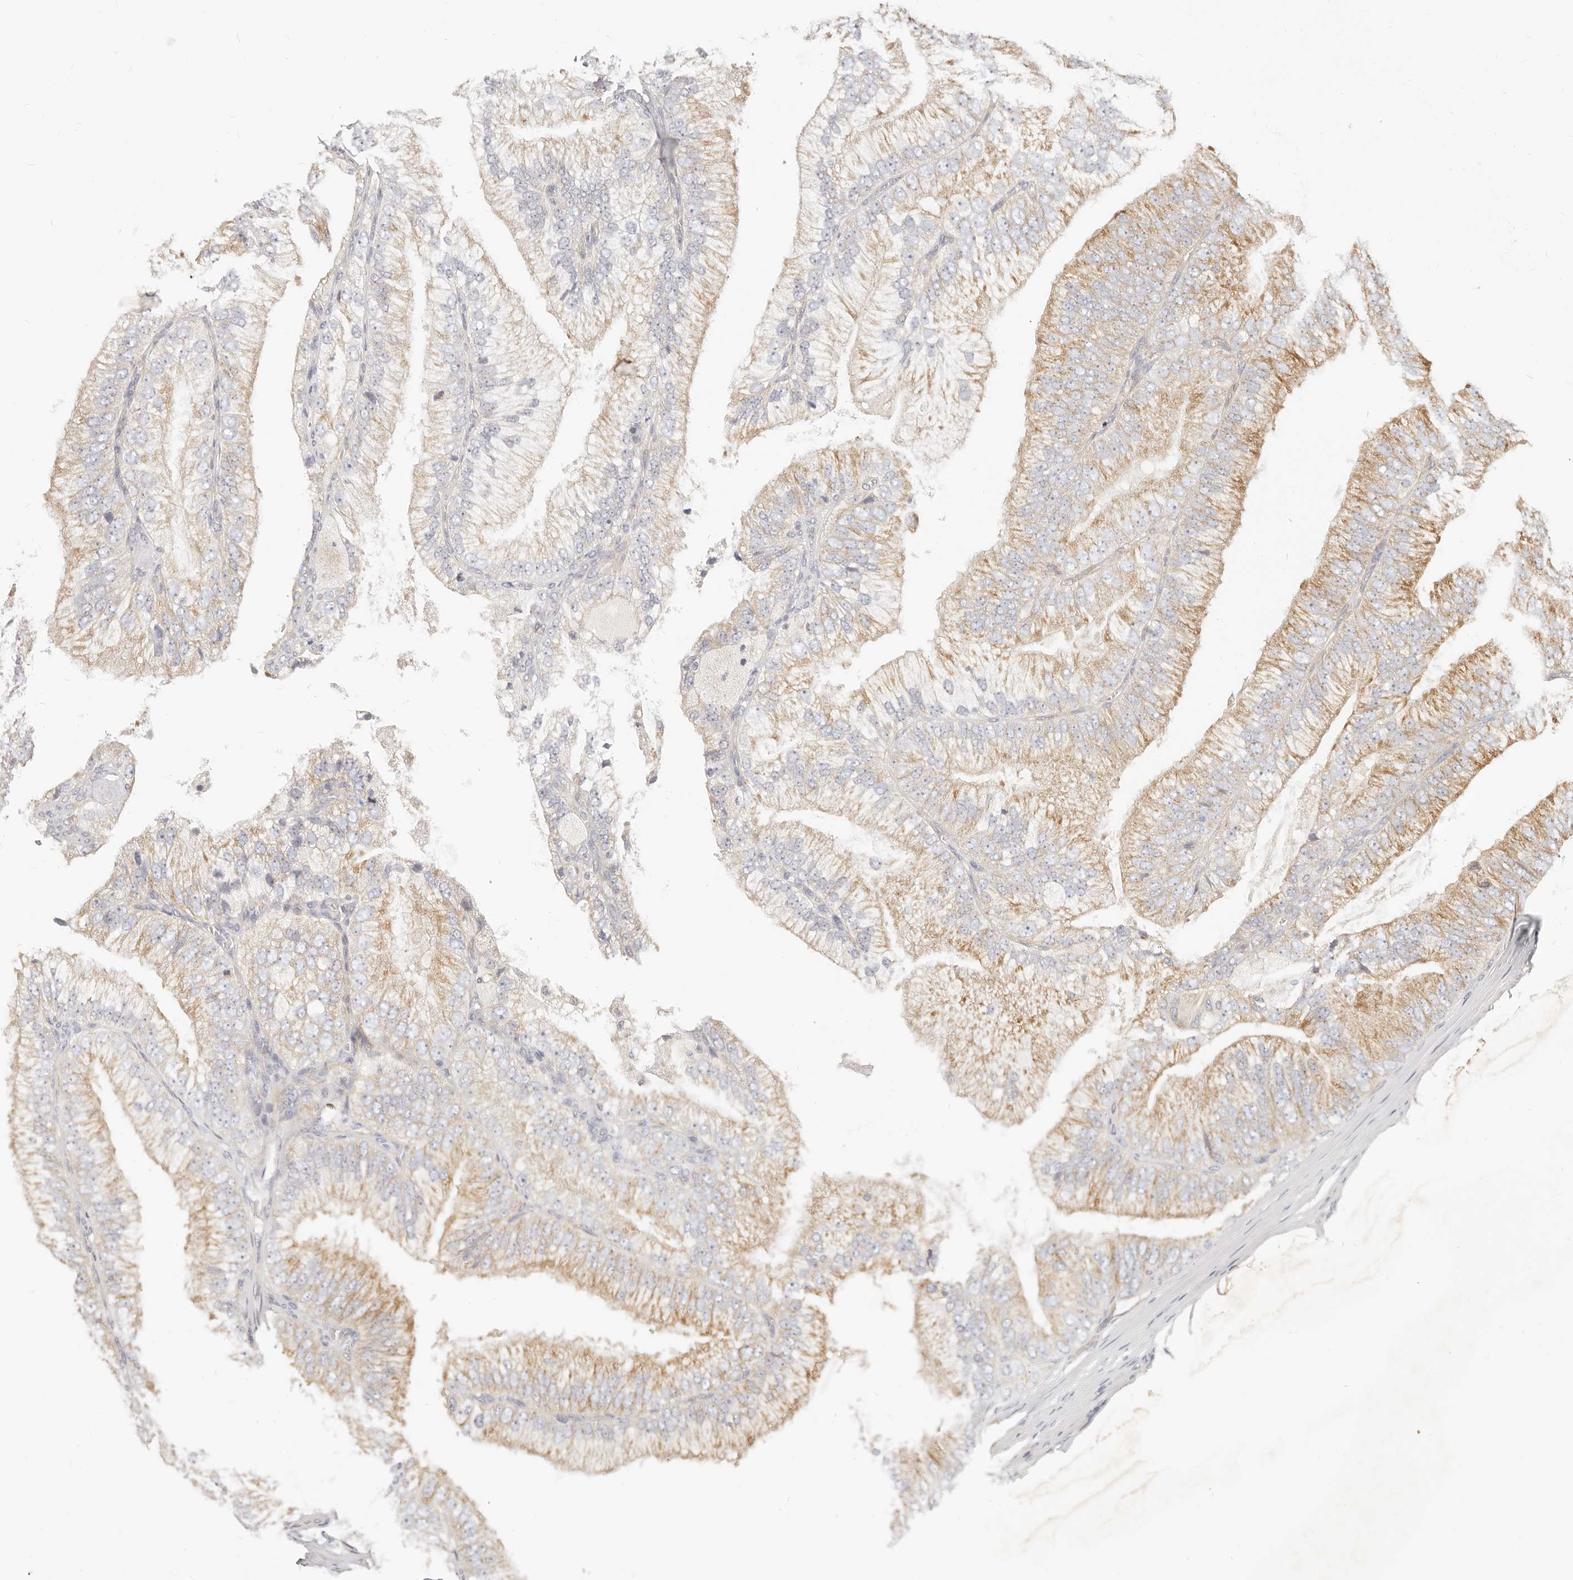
{"staining": {"intensity": "moderate", "quantity": "25%-75%", "location": "cytoplasmic/membranous"}, "tissue": "prostate cancer", "cell_type": "Tumor cells", "image_type": "cancer", "snomed": [{"axis": "morphology", "description": "Adenocarcinoma, High grade"}, {"axis": "topography", "description": "Prostate"}], "caption": "IHC of prostate high-grade adenocarcinoma demonstrates medium levels of moderate cytoplasmic/membranous positivity in about 25%-75% of tumor cells.", "gene": "DTNBP1", "patient": {"sex": "male", "age": 58}}